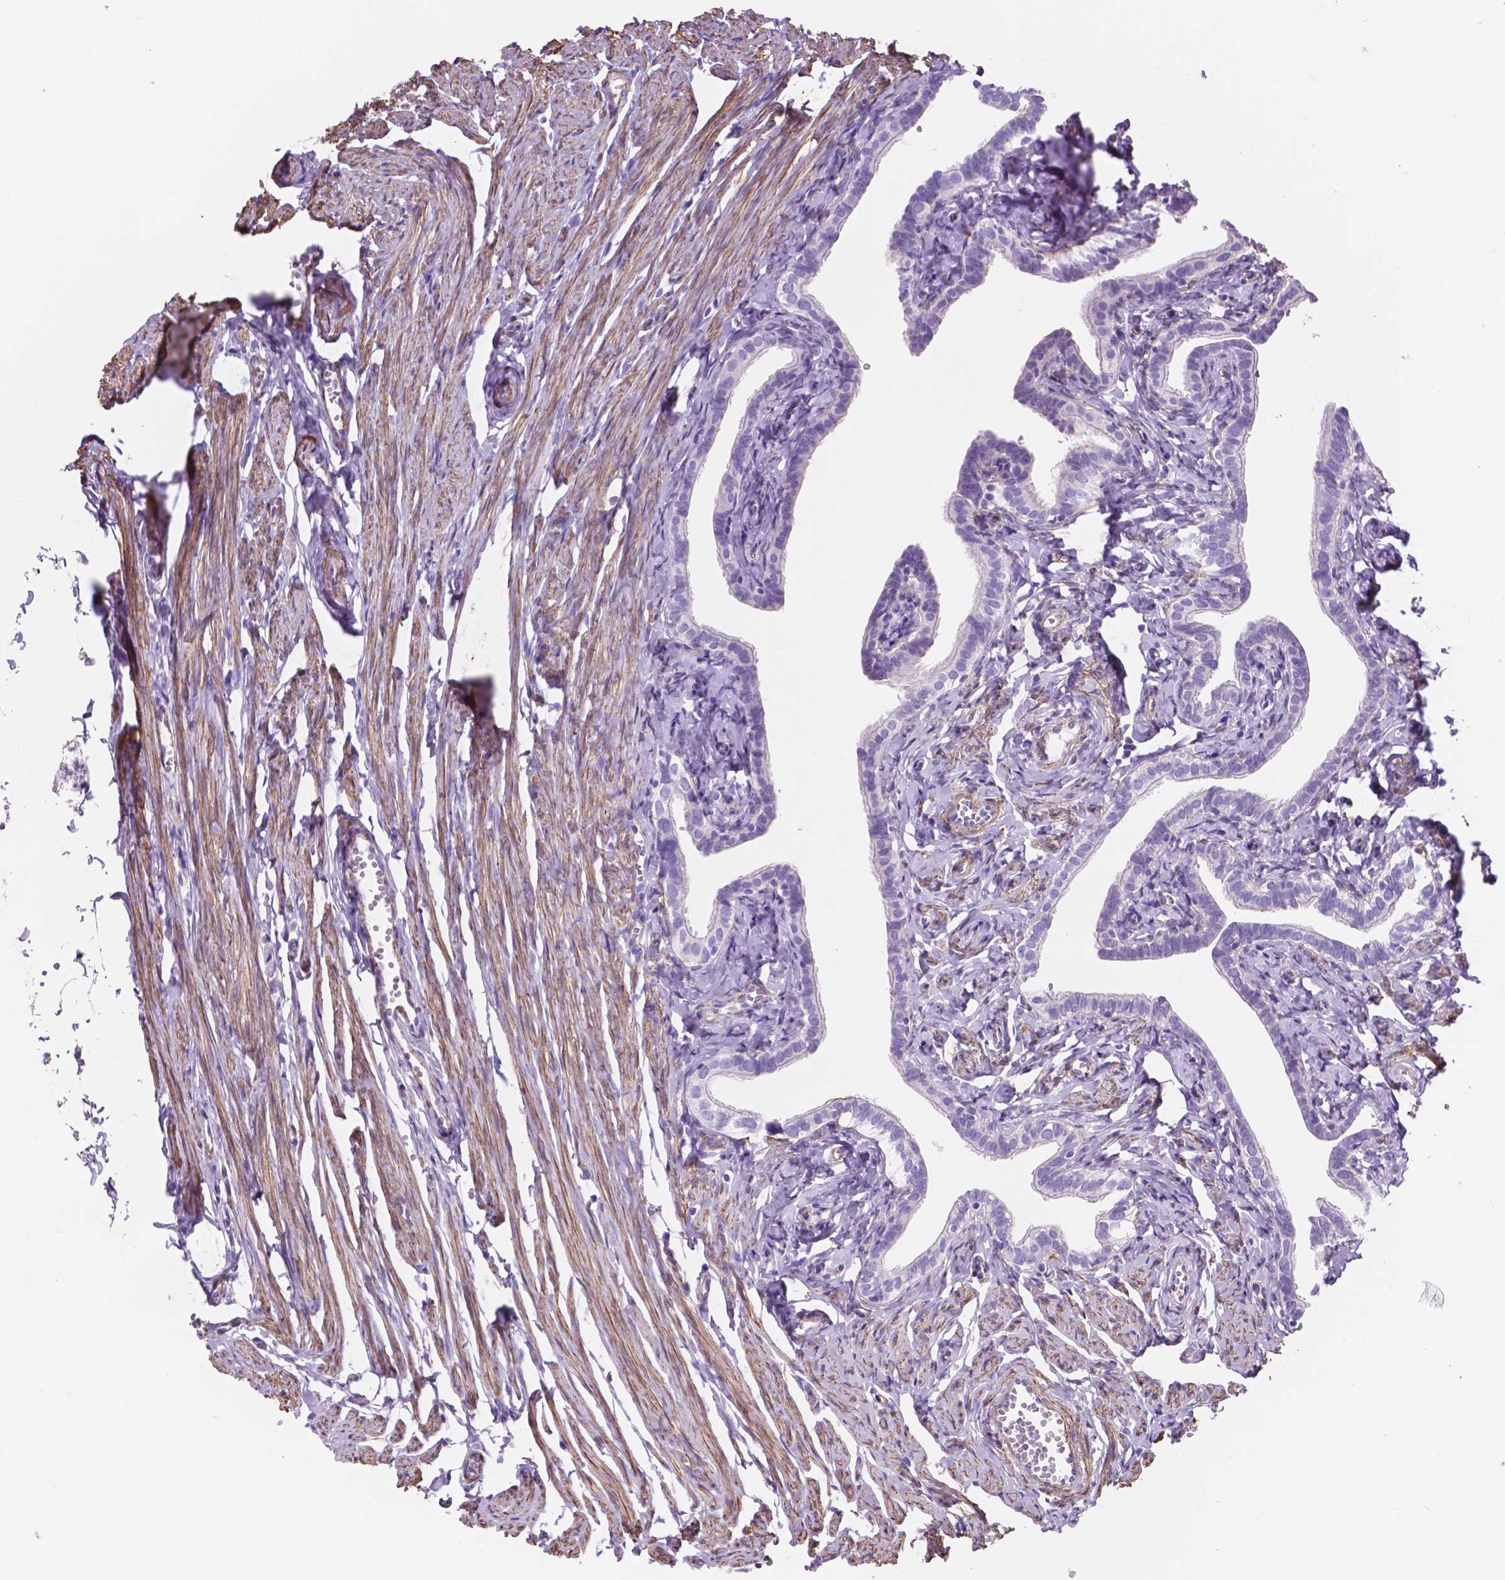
{"staining": {"intensity": "negative", "quantity": "none", "location": "none"}, "tissue": "fallopian tube", "cell_type": "Glandular cells", "image_type": "normal", "snomed": [{"axis": "morphology", "description": "Normal tissue, NOS"}, {"axis": "topography", "description": "Fallopian tube"}], "caption": "This is a micrograph of IHC staining of normal fallopian tube, which shows no positivity in glandular cells.", "gene": "TOR2A", "patient": {"sex": "female", "age": 41}}